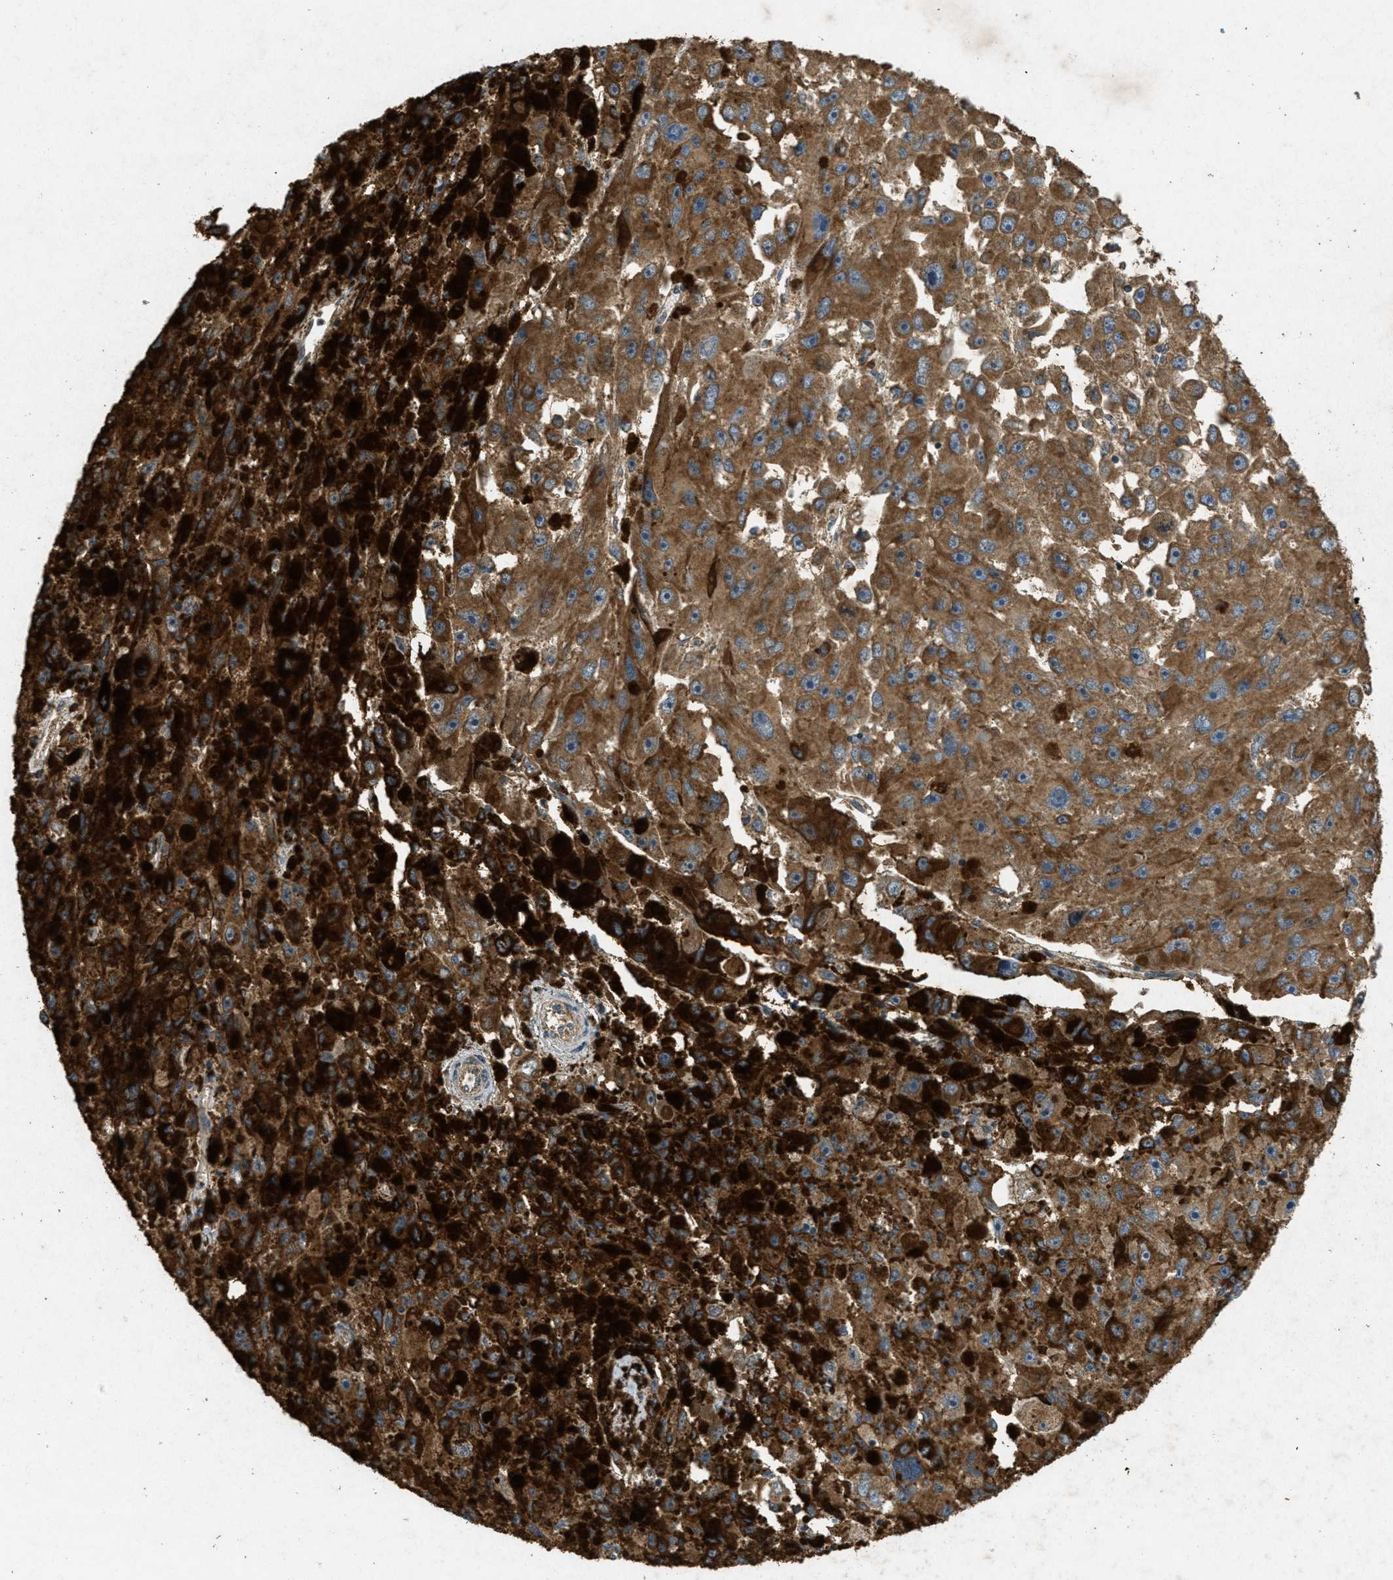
{"staining": {"intensity": "moderate", "quantity": ">75%", "location": "cytoplasmic/membranous"}, "tissue": "melanoma", "cell_type": "Tumor cells", "image_type": "cancer", "snomed": [{"axis": "morphology", "description": "Malignant melanoma, NOS"}, {"axis": "topography", "description": "Skin"}], "caption": "Human melanoma stained for a protein (brown) exhibits moderate cytoplasmic/membranous positive staining in about >75% of tumor cells.", "gene": "PPP1R15A", "patient": {"sex": "female", "age": 104}}